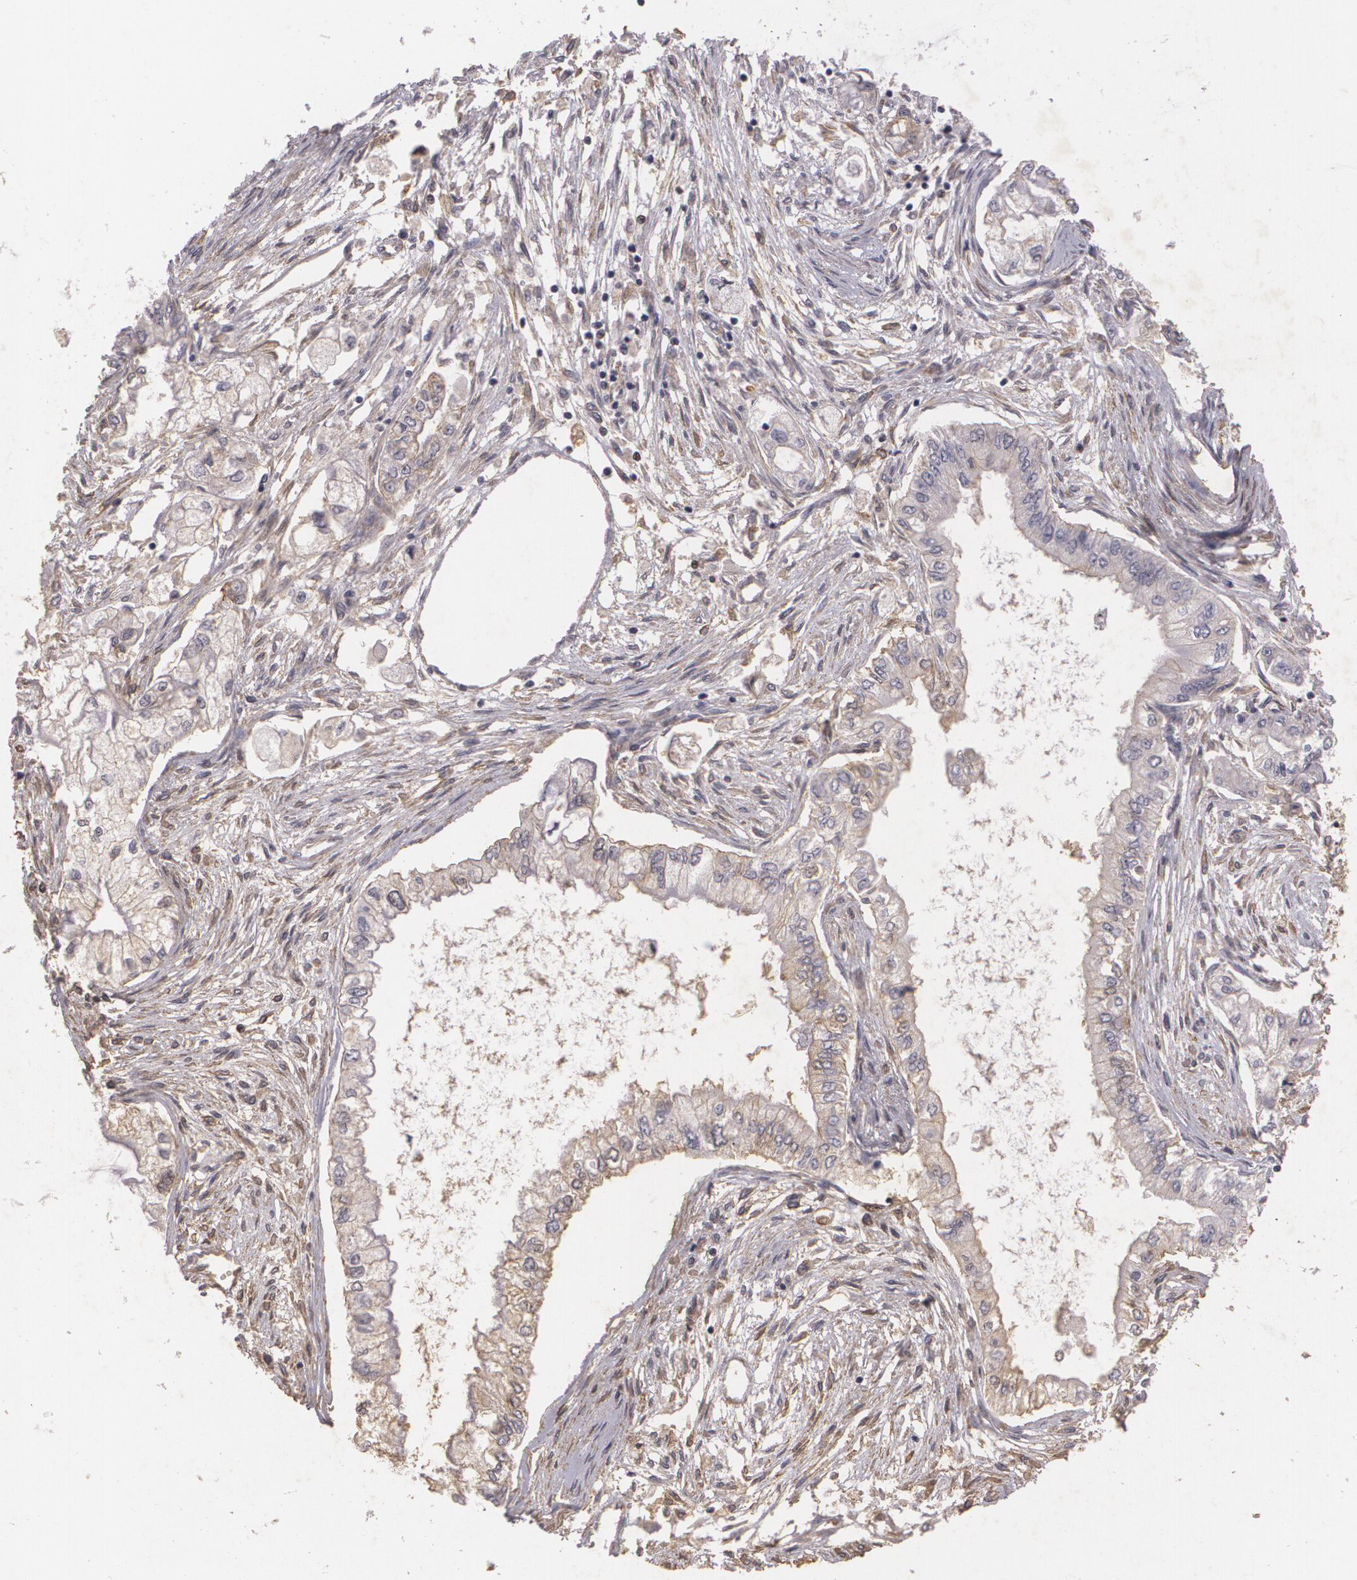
{"staining": {"intensity": "weak", "quantity": ">75%", "location": "cytoplasmic/membranous"}, "tissue": "pancreatic cancer", "cell_type": "Tumor cells", "image_type": "cancer", "snomed": [{"axis": "morphology", "description": "Adenocarcinoma, NOS"}, {"axis": "topography", "description": "Pancreas"}], "caption": "IHC of human pancreatic cancer displays low levels of weak cytoplasmic/membranous staining in approximately >75% of tumor cells.", "gene": "KCNA4", "patient": {"sex": "male", "age": 79}}